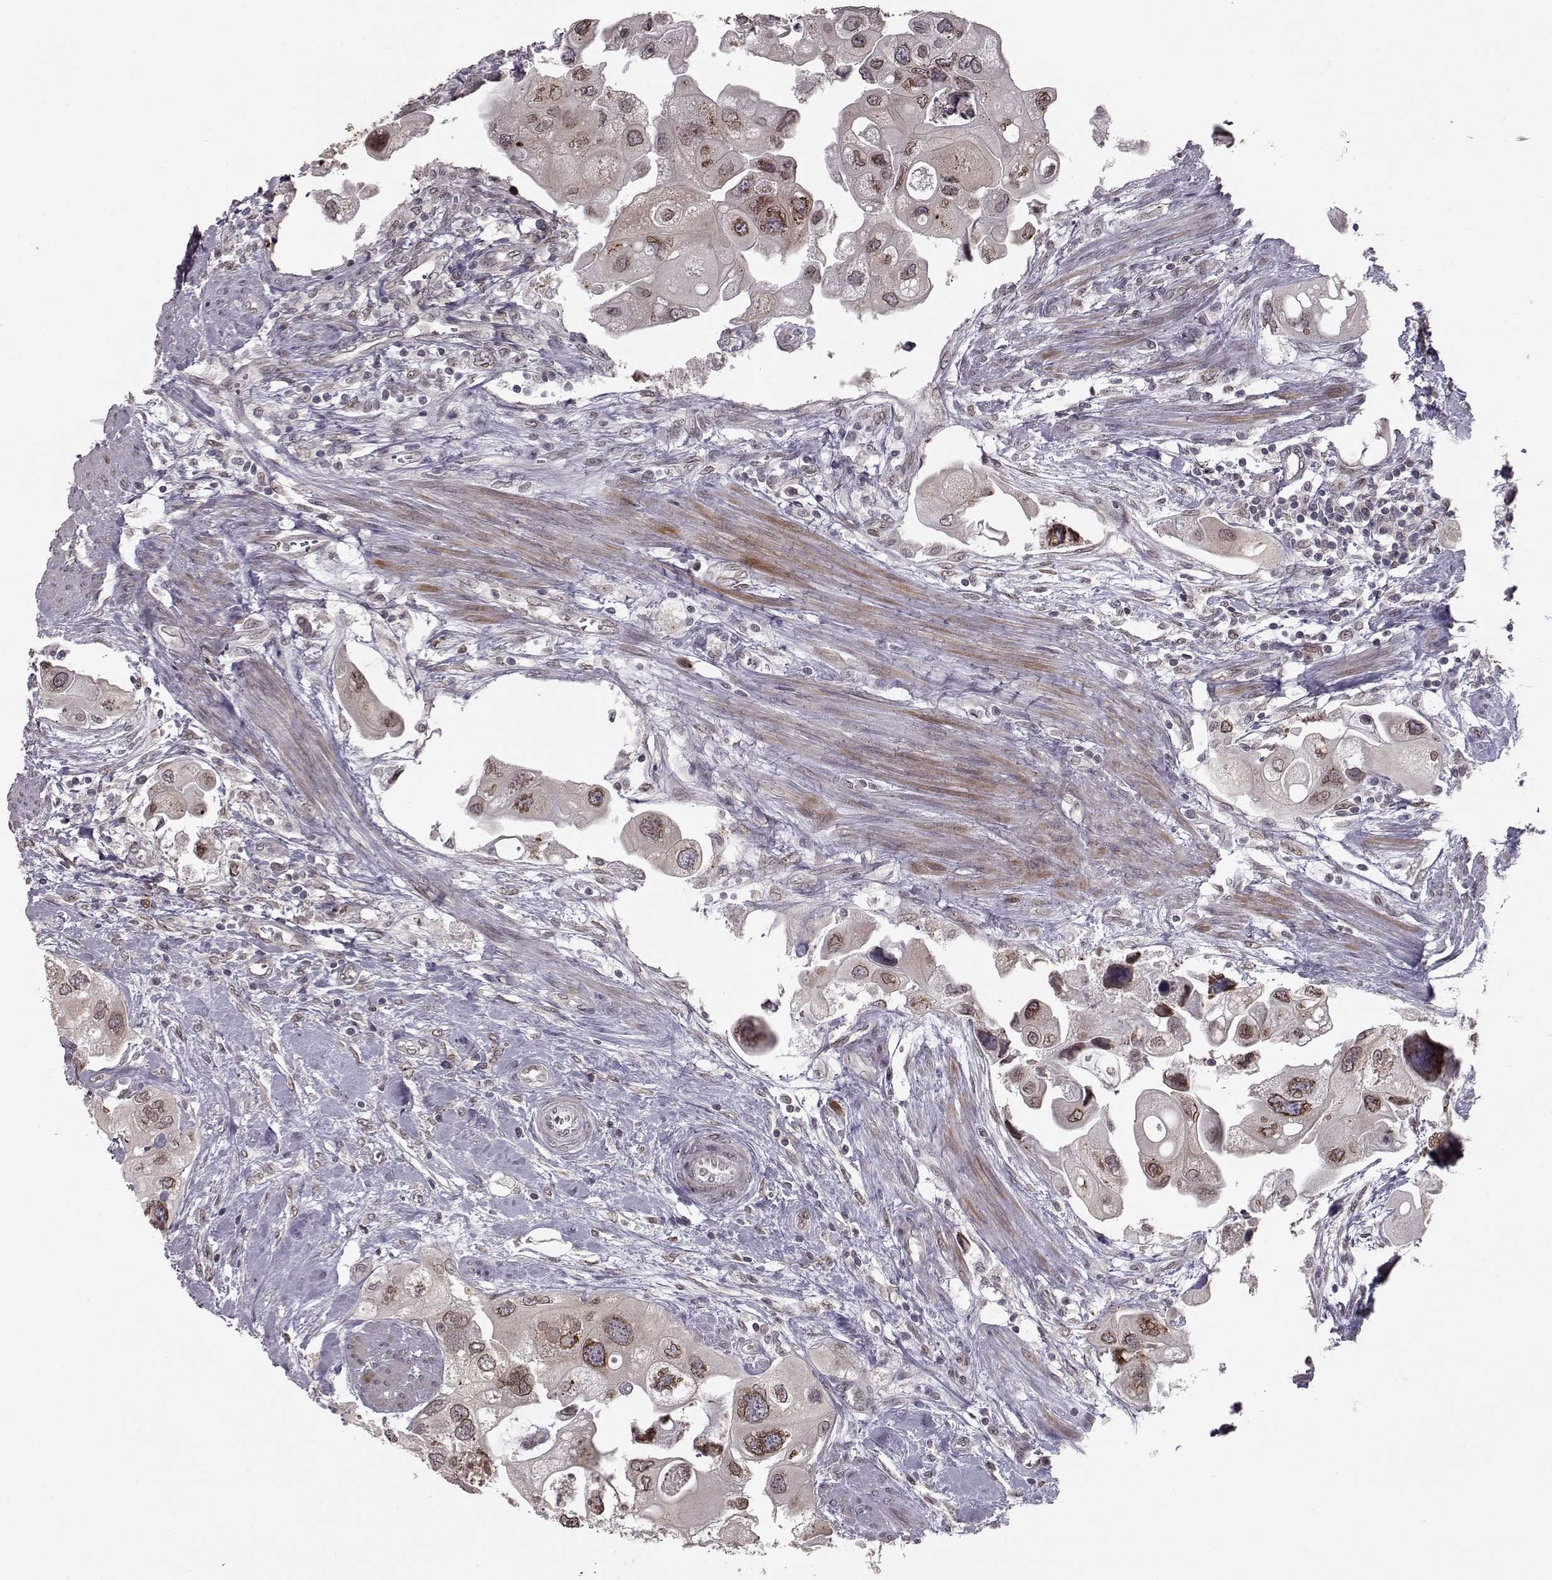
{"staining": {"intensity": "weak", "quantity": ">75%", "location": "cytoplasmic/membranous,nuclear"}, "tissue": "urothelial cancer", "cell_type": "Tumor cells", "image_type": "cancer", "snomed": [{"axis": "morphology", "description": "Urothelial carcinoma, High grade"}, {"axis": "topography", "description": "Urinary bladder"}], "caption": "Protein expression analysis of urothelial carcinoma (high-grade) exhibits weak cytoplasmic/membranous and nuclear positivity in about >75% of tumor cells. (DAB (3,3'-diaminobenzidine) = brown stain, brightfield microscopy at high magnification).", "gene": "NUP37", "patient": {"sex": "male", "age": 59}}